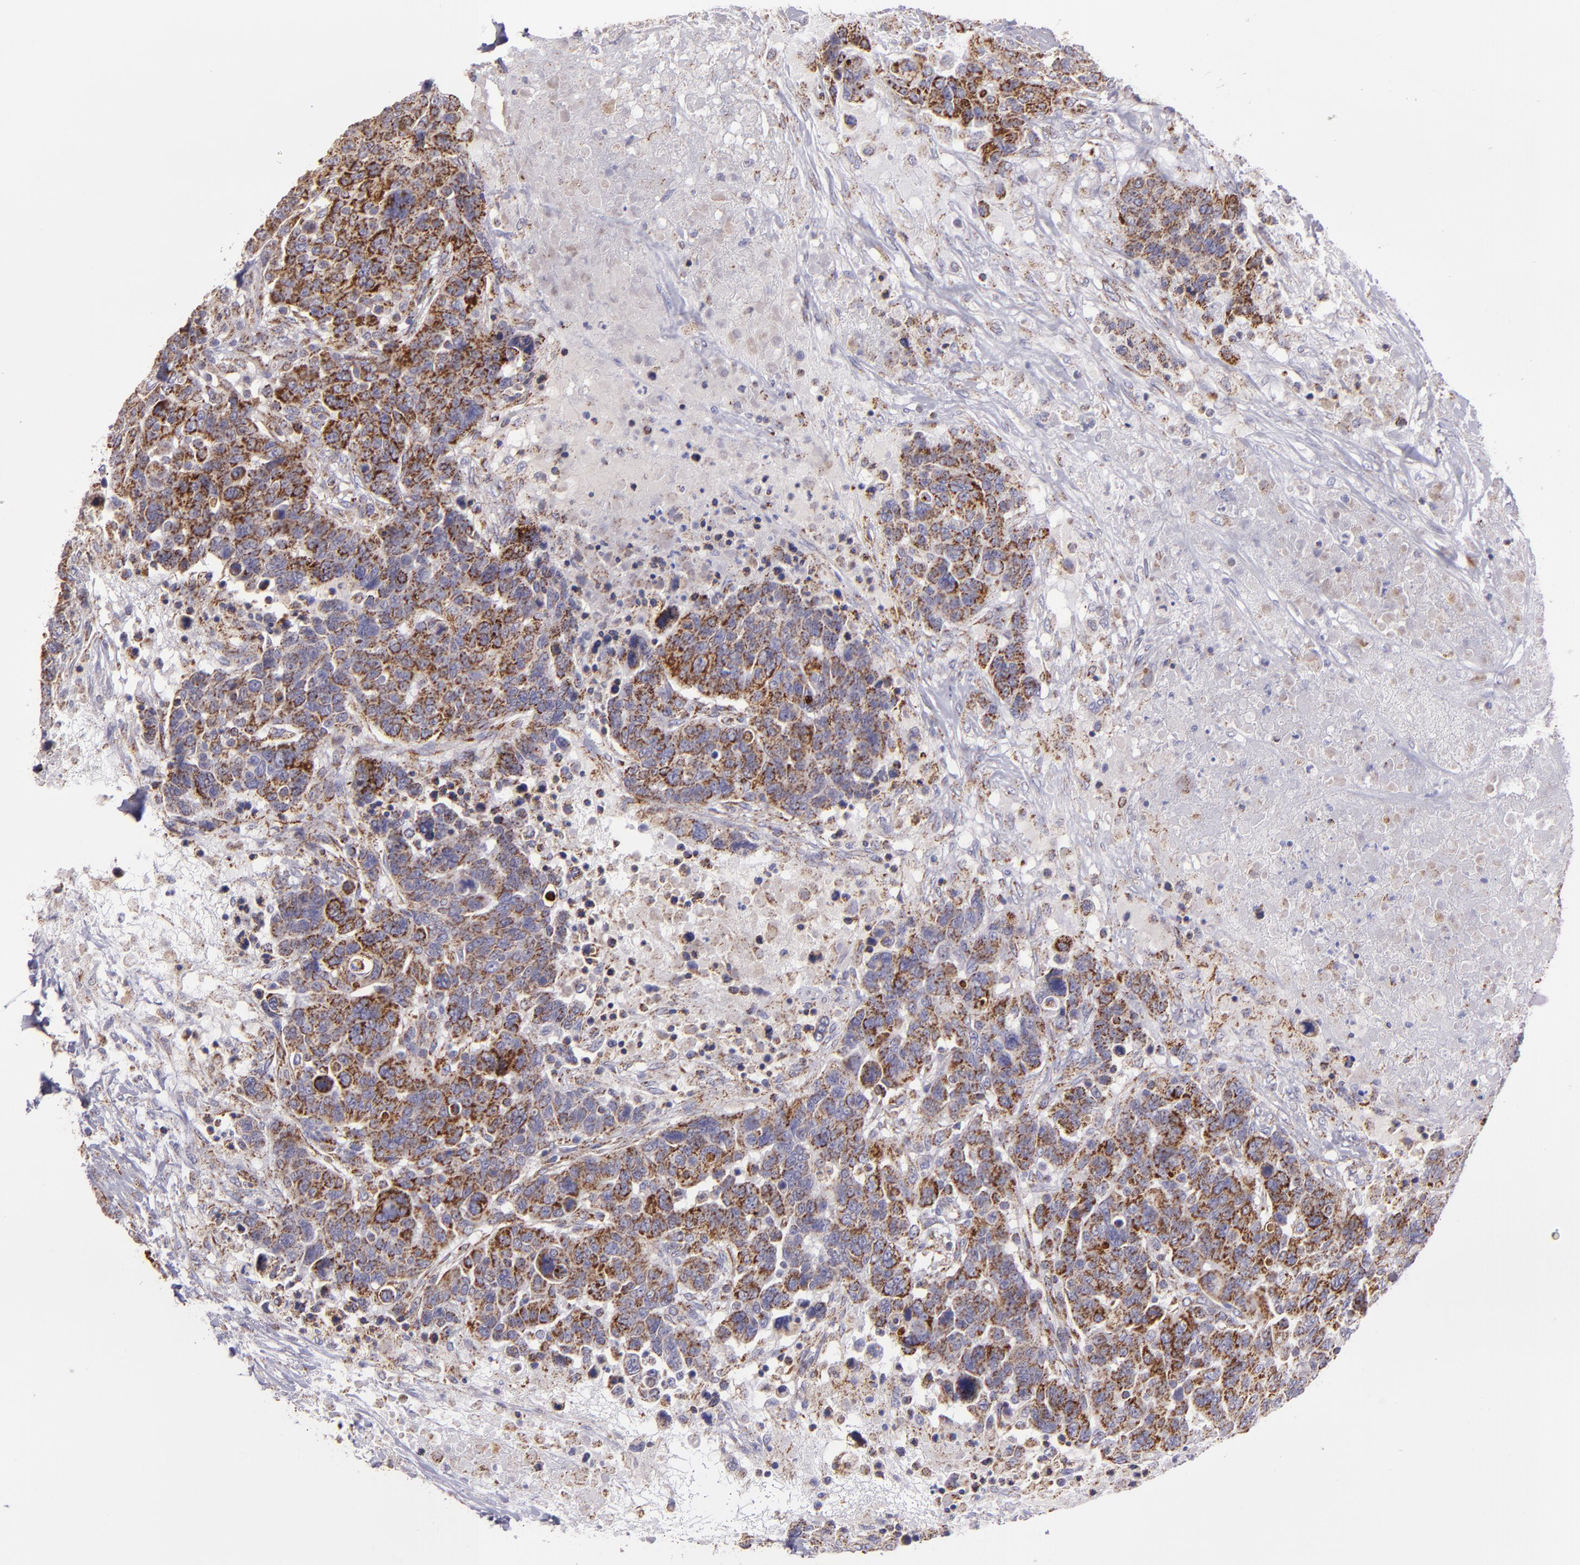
{"staining": {"intensity": "moderate", "quantity": ">75%", "location": "cytoplasmic/membranous"}, "tissue": "breast cancer", "cell_type": "Tumor cells", "image_type": "cancer", "snomed": [{"axis": "morphology", "description": "Duct carcinoma"}, {"axis": "topography", "description": "Breast"}], "caption": "Brown immunohistochemical staining in intraductal carcinoma (breast) reveals moderate cytoplasmic/membranous expression in approximately >75% of tumor cells.", "gene": "HSPD1", "patient": {"sex": "female", "age": 37}}